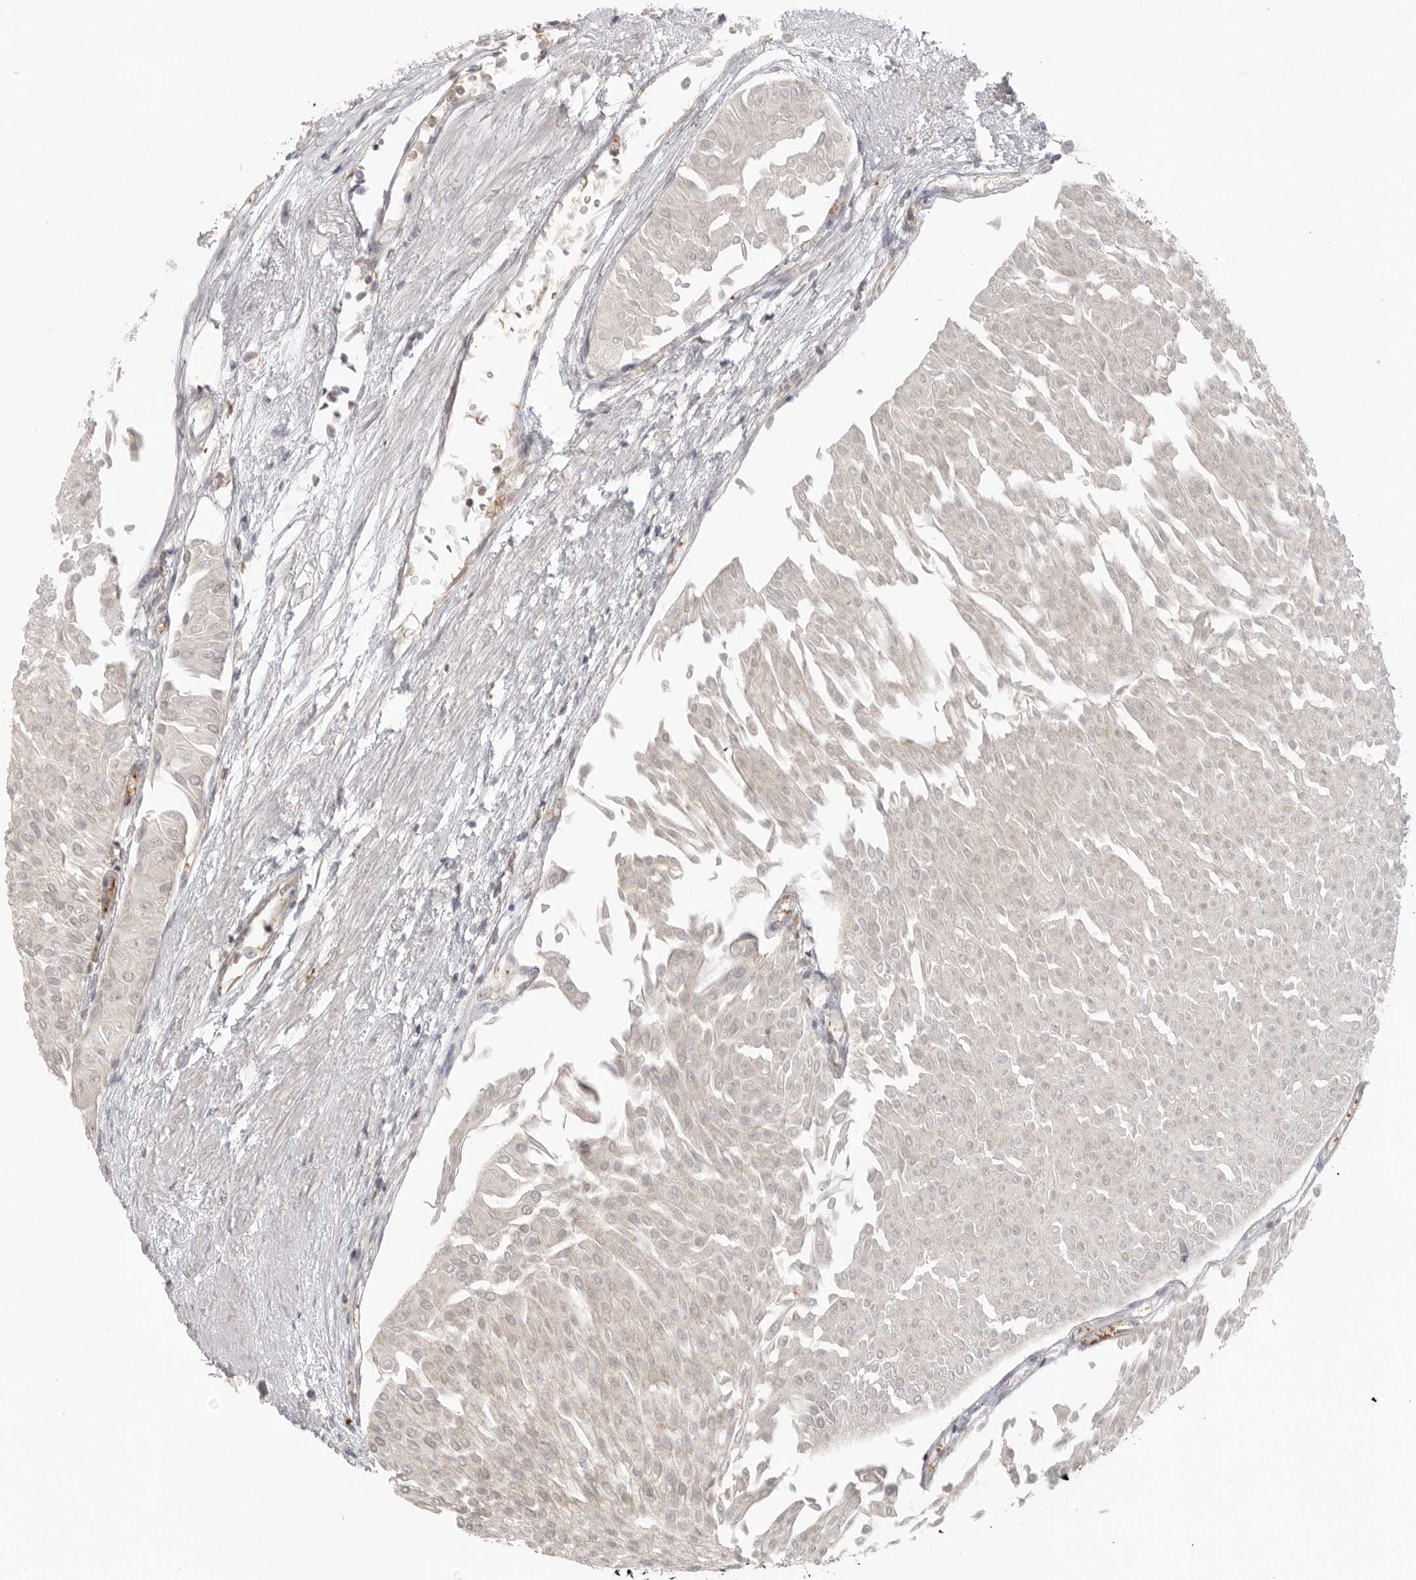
{"staining": {"intensity": "negative", "quantity": "none", "location": "none"}, "tissue": "urothelial cancer", "cell_type": "Tumor cells", "image_type": "cancer", "snomed": [{"axis": "morphology", "description": "Urothelial carcinoma, Low grade"}, {"axis": "topography", "description": "Urinary bladder"}], "caption": "Immunohistochemical staining of human urothelial cancer reveals no significant expression in tumor cells.", "gene": "DBNL", "patient": {"sex": "male", "age": 67}}